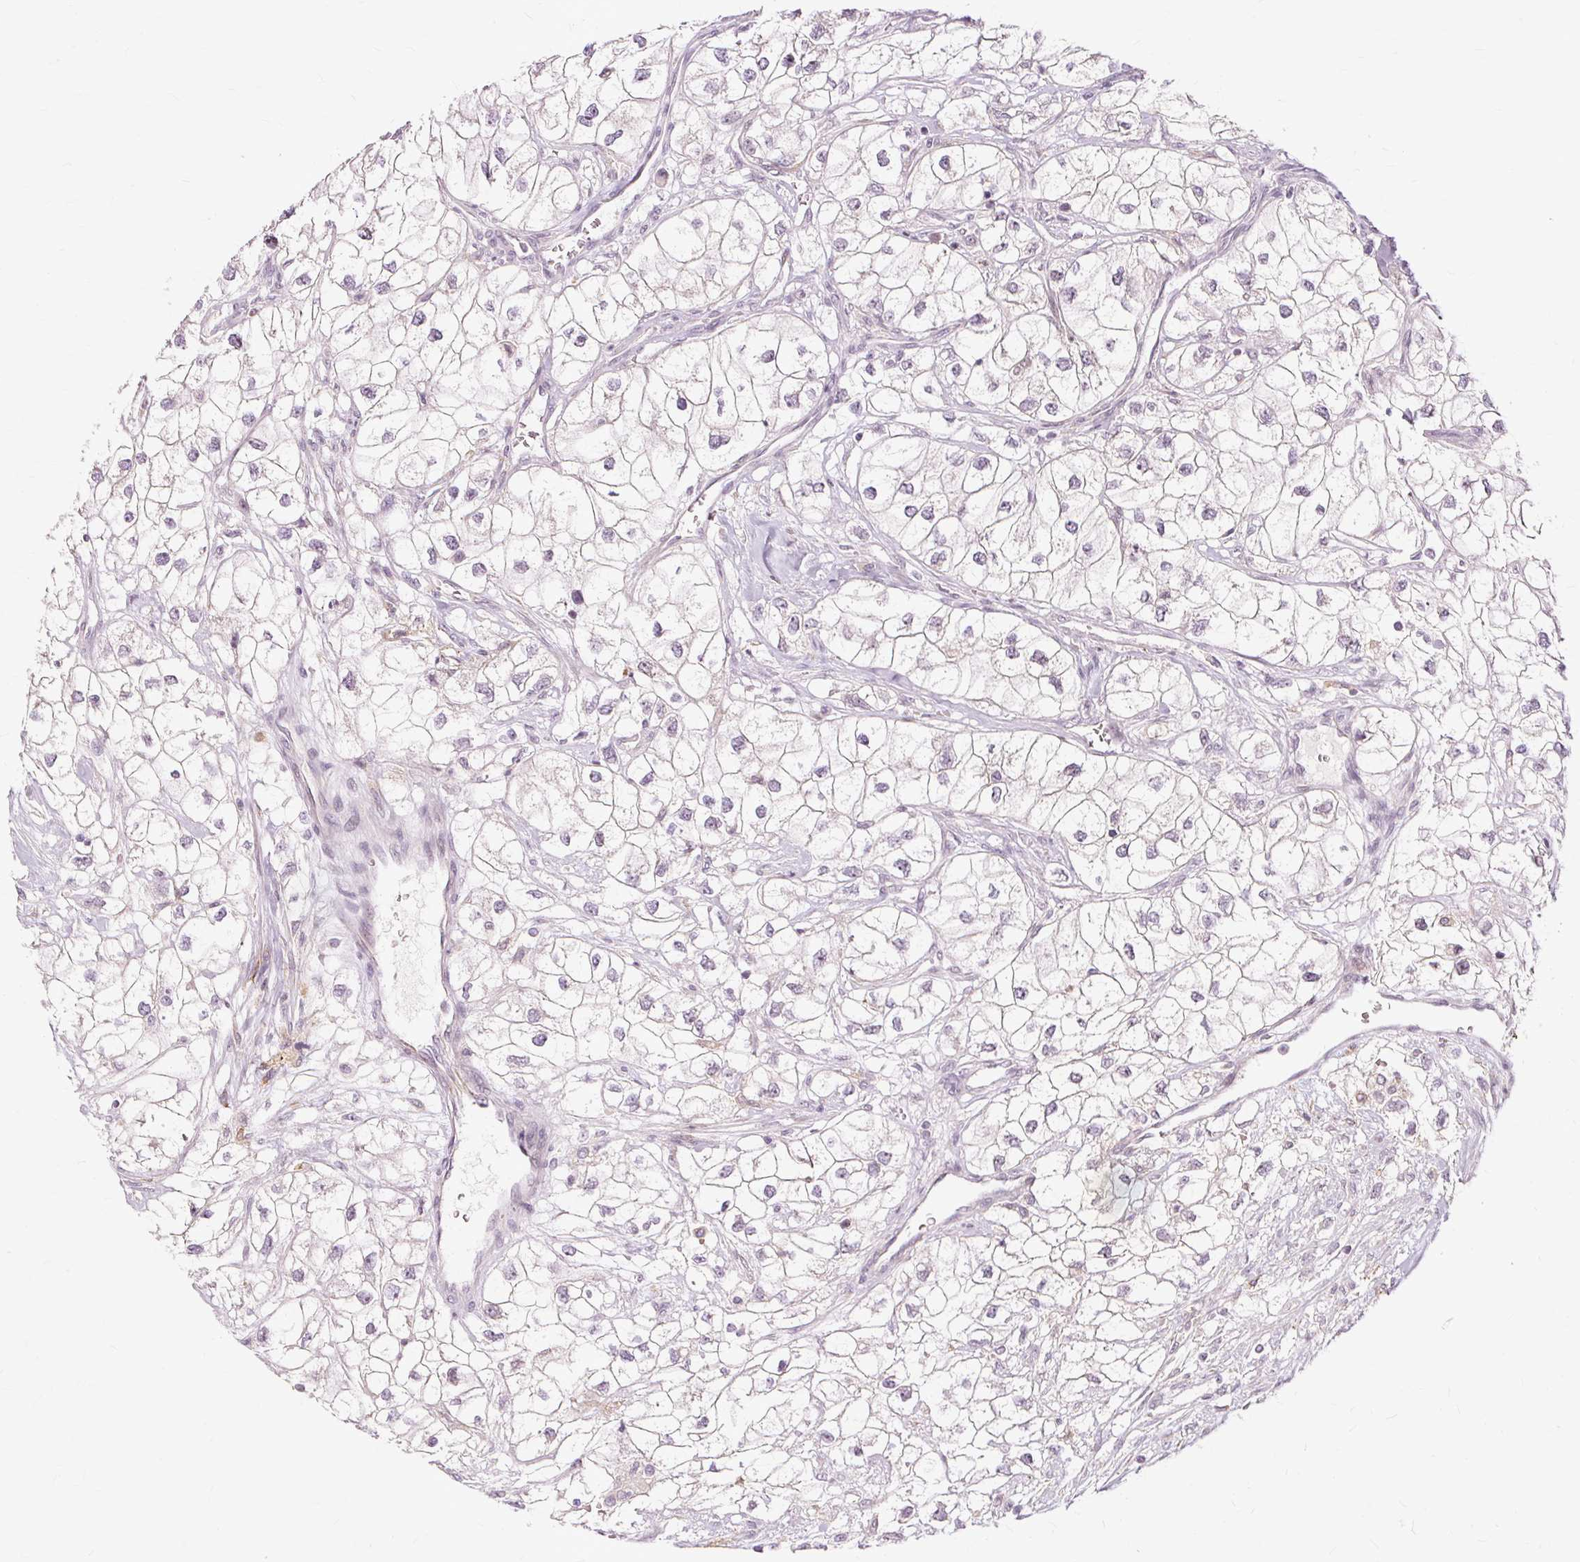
{"staining": {"intensity": "weak", "quantity": "<25%", "location": "nuclear"}, "tissue": "renal cancer", "cell_type": "Tumor cells", "image_type": "cancer", "snomed": [{"axis": "morphology", "description": "Adenocarcinoma, NOS"}, {"axis": "topography", "description": "Kidney"}], "caption": "There is no significant staining in tumor cells of adenocarcinoma (renal).", "gene": "MMACHC", "patient": {"sex": "male", "age": 59}}